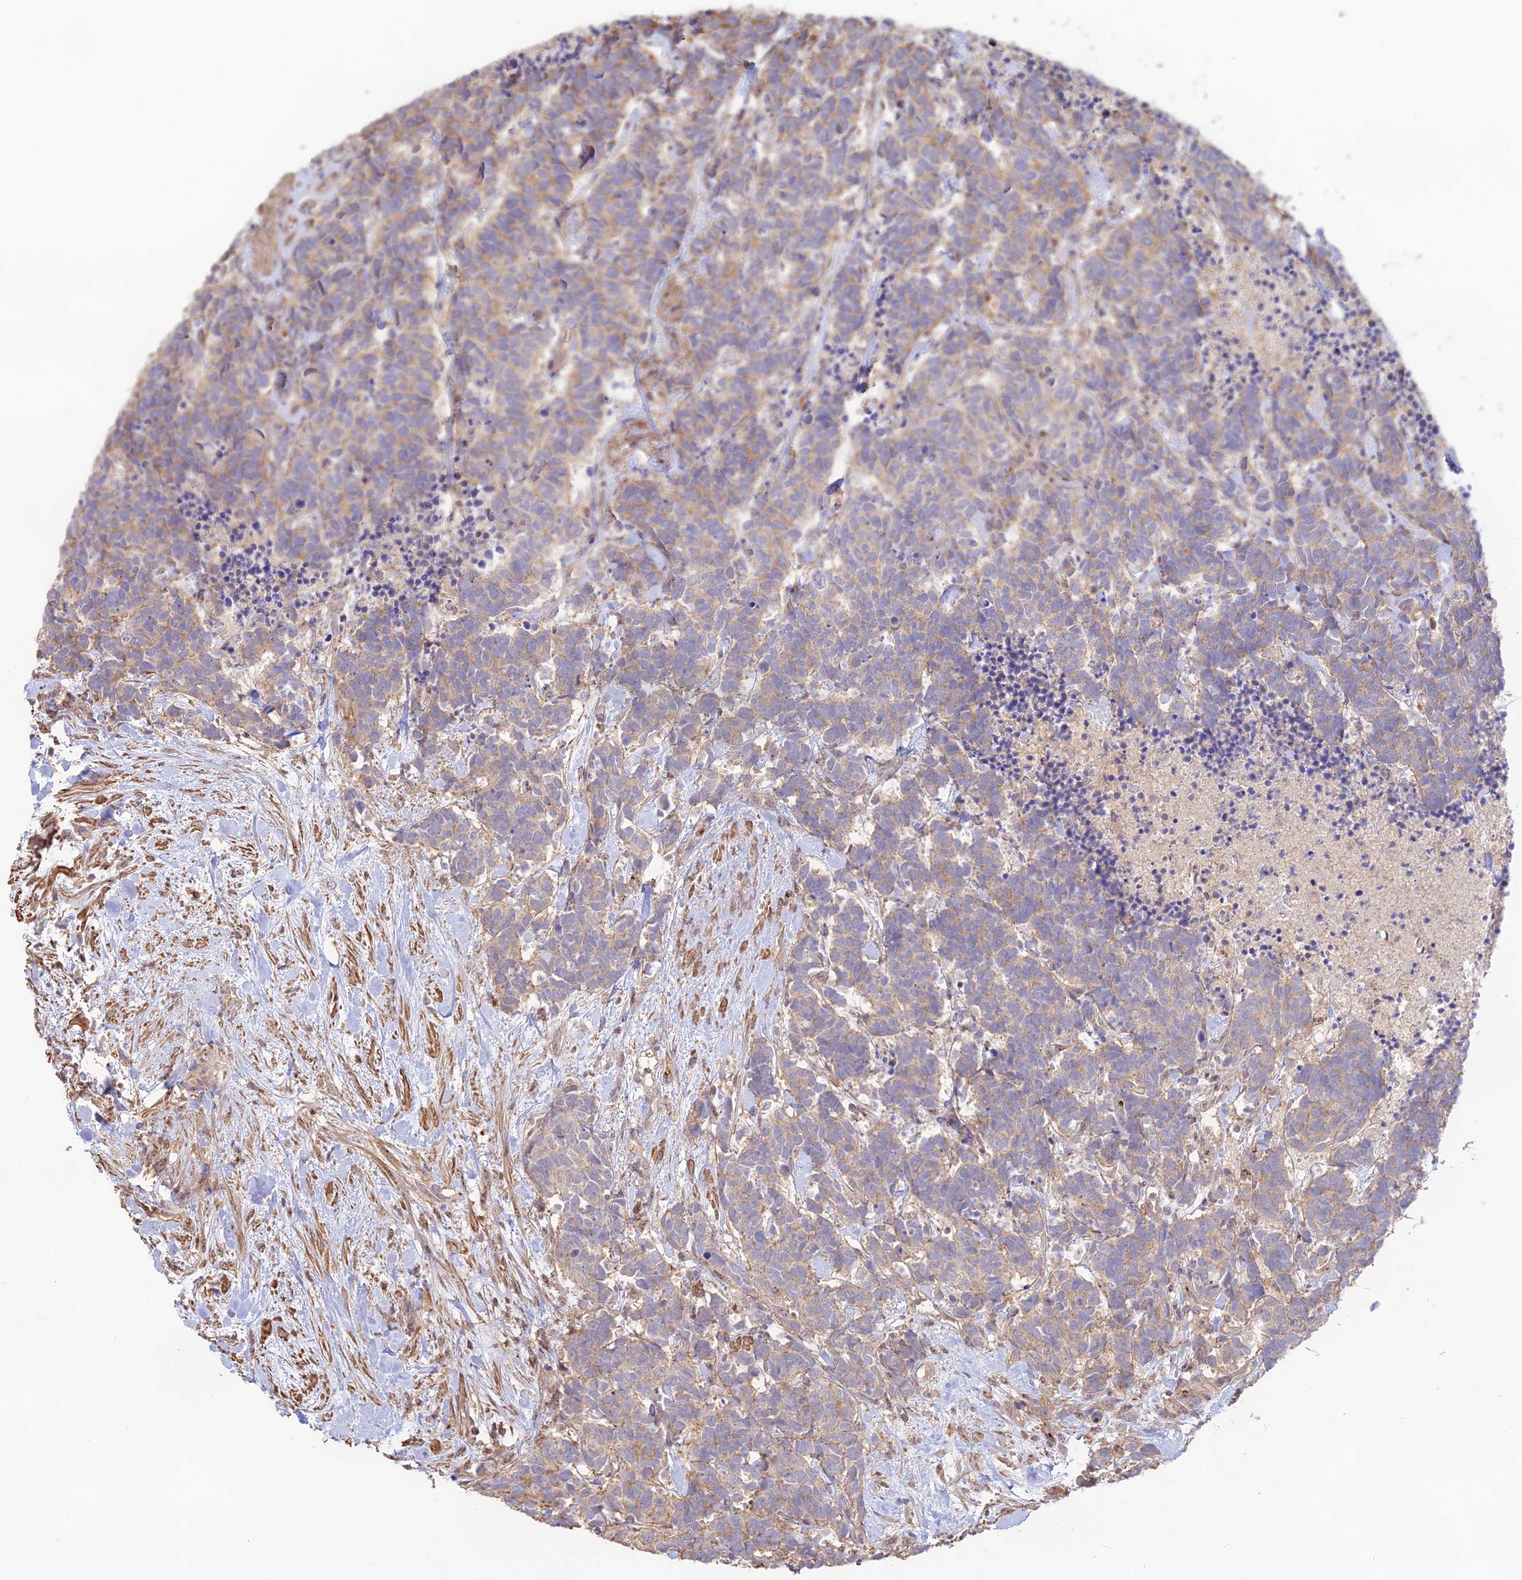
{"staining": {"intensity": "weak", "quantity": ">75%", "location": "cytoplasmic/membranous"}, "tissue": "carcinoid", "cell_type": "Tumor cells", "image_type": "cancer", "snomed": [{"axis": "morphology", "description": "Carcinoma, NOS"}, {"axis": "morphology", "description": "Carcinoid, malignant, NOS"}, {"axis": "topography", "description": "Prostate"}], "caption": "An IHC photomicrograph of tumor tissue is shown. Protein staining in brown shows weak cytoplasmic/membranous positivity in malignant carcinoid within tumor cells.", "gene": "CLCF1", "patient": {"sex": "male", "age": 57}}